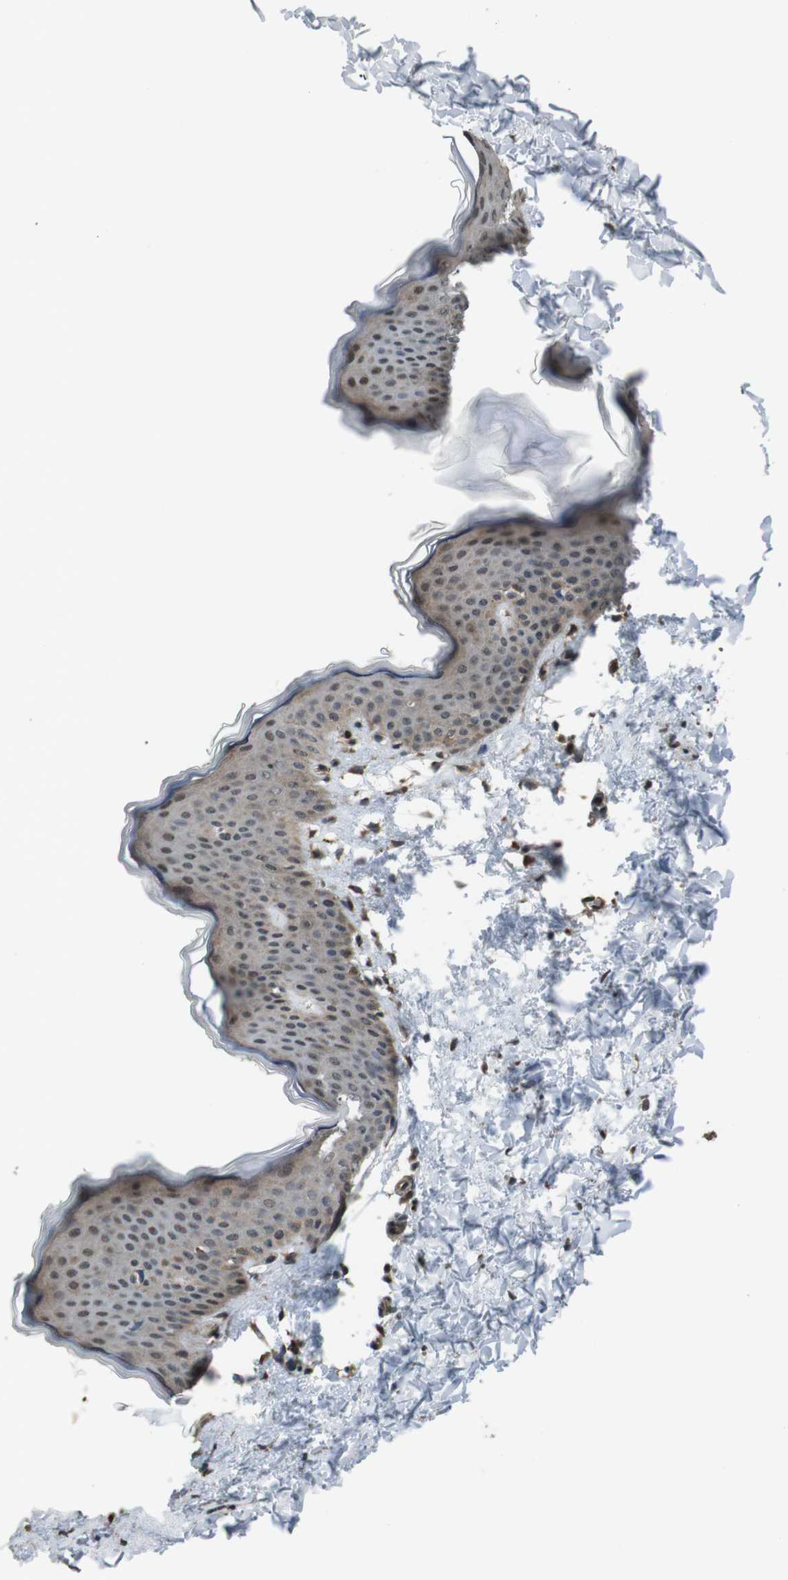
{"staining": {"intensity": "moderate", "quantity": ">75%", "location": "cytoplasmic/membranous"}, "tissue": "skin", "cell_type": "Fibroblasts", "image_type": "normal", "snomed": [{"axis": "morphology", "description": "Normal tissue, NOS"}, {"axis": "topography", "description": "Skin"}], "caption": "DAB (3,3'-diaminobenzidine) immunohistochemical staining of normal skin demonstrates moderate cytoplasmic/membranous protein positivity in approximately >75% of fibroblasts.", "gene": "SOCS1", "patient": {"sex": "female", "age": 17}}